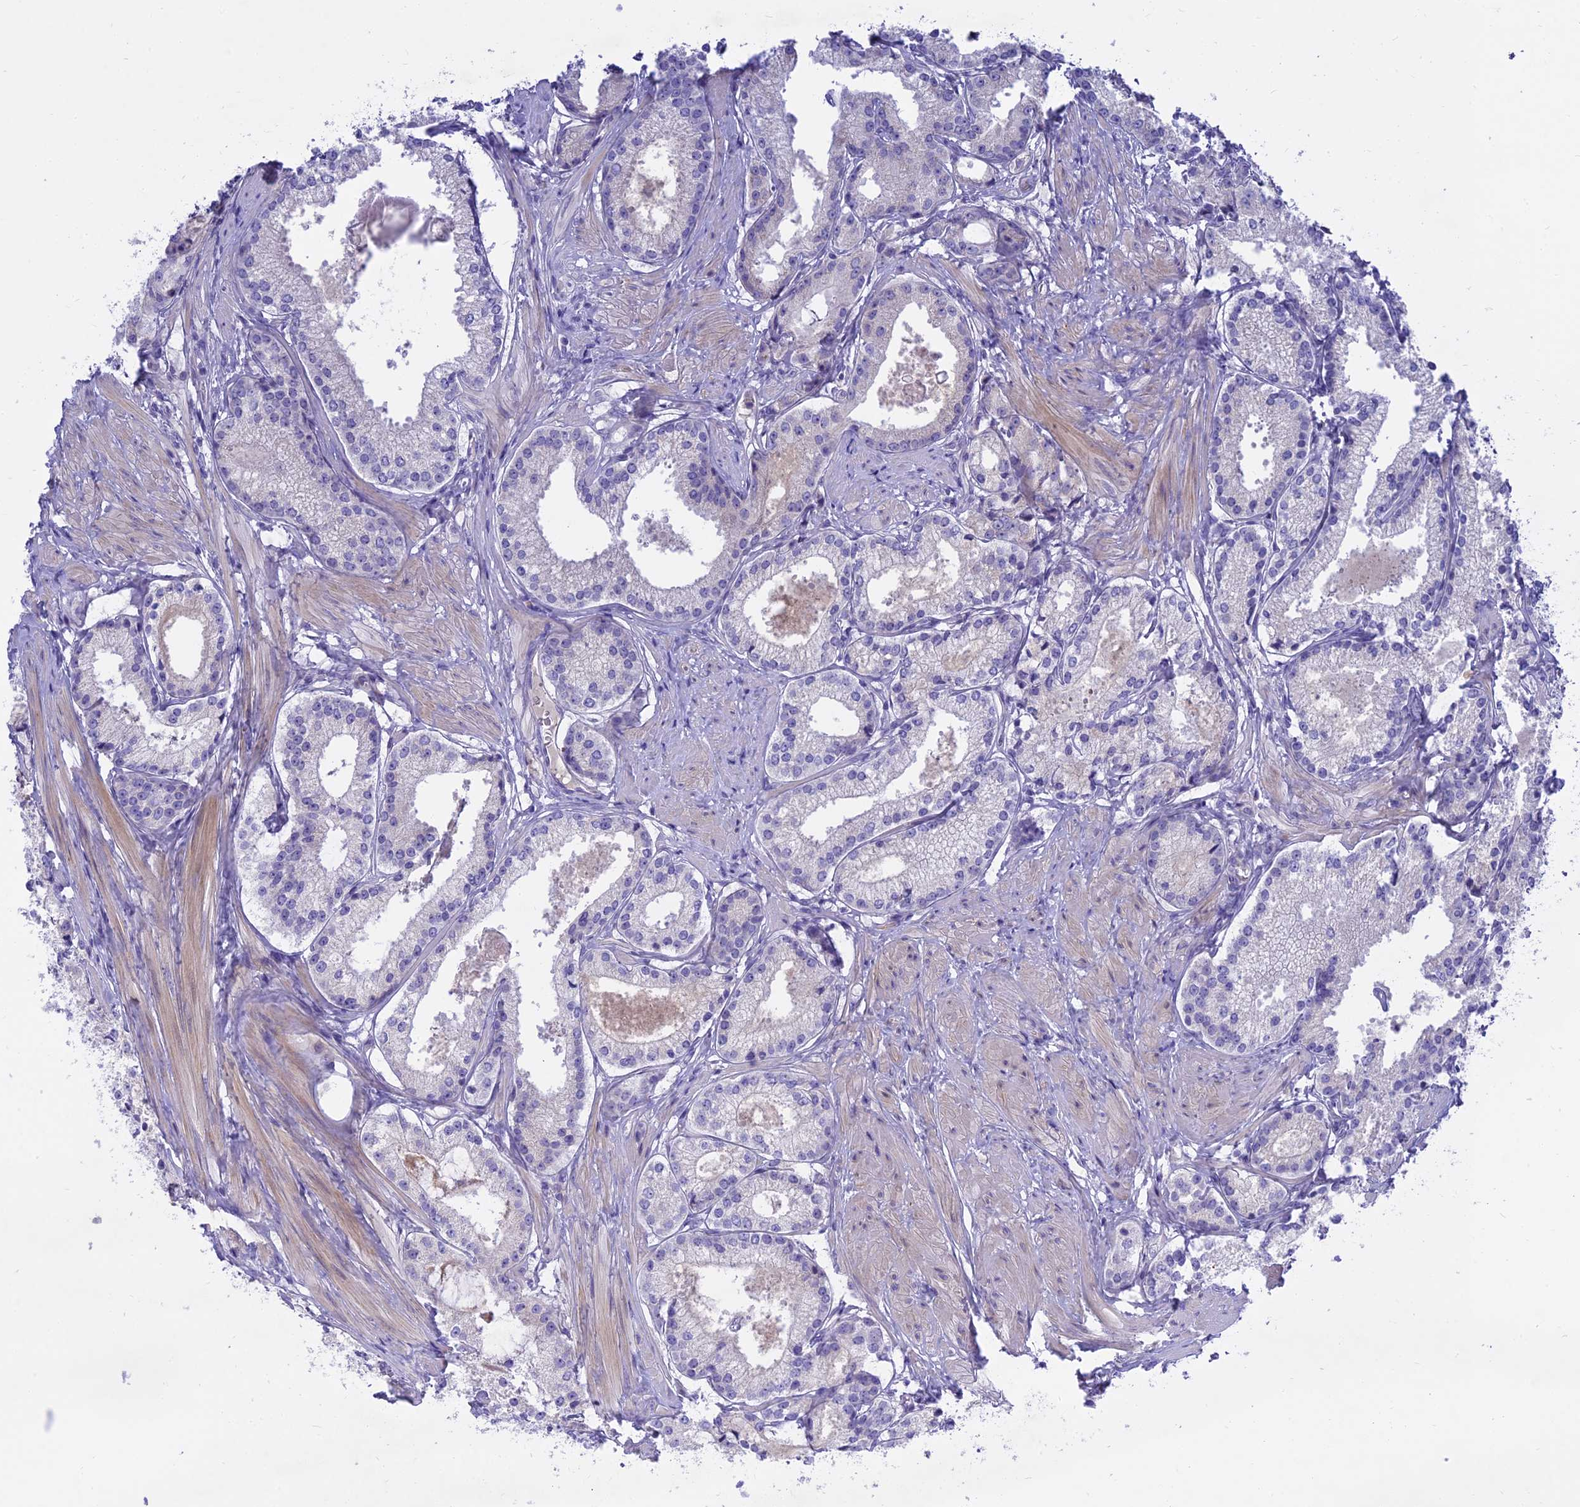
{"staining": {"intensity": "negative", "quantity": "none", "location": "none"}, "tissue": "prostate cancer", "cell_type": "Tumor cells", "image_type": "cancer", "snomed": [{"axis": "morphology", "description": "Adenocarcinoma, Low grade"}, {"axis": "topography", "description": "Prostate"}], "caption": "Protein analysis of prostate low-grade adenocarcinoma shows no significant staining in tumor cells.", "gene": "MBD3L1", "patient": {"sex": "male", "age": 57}}